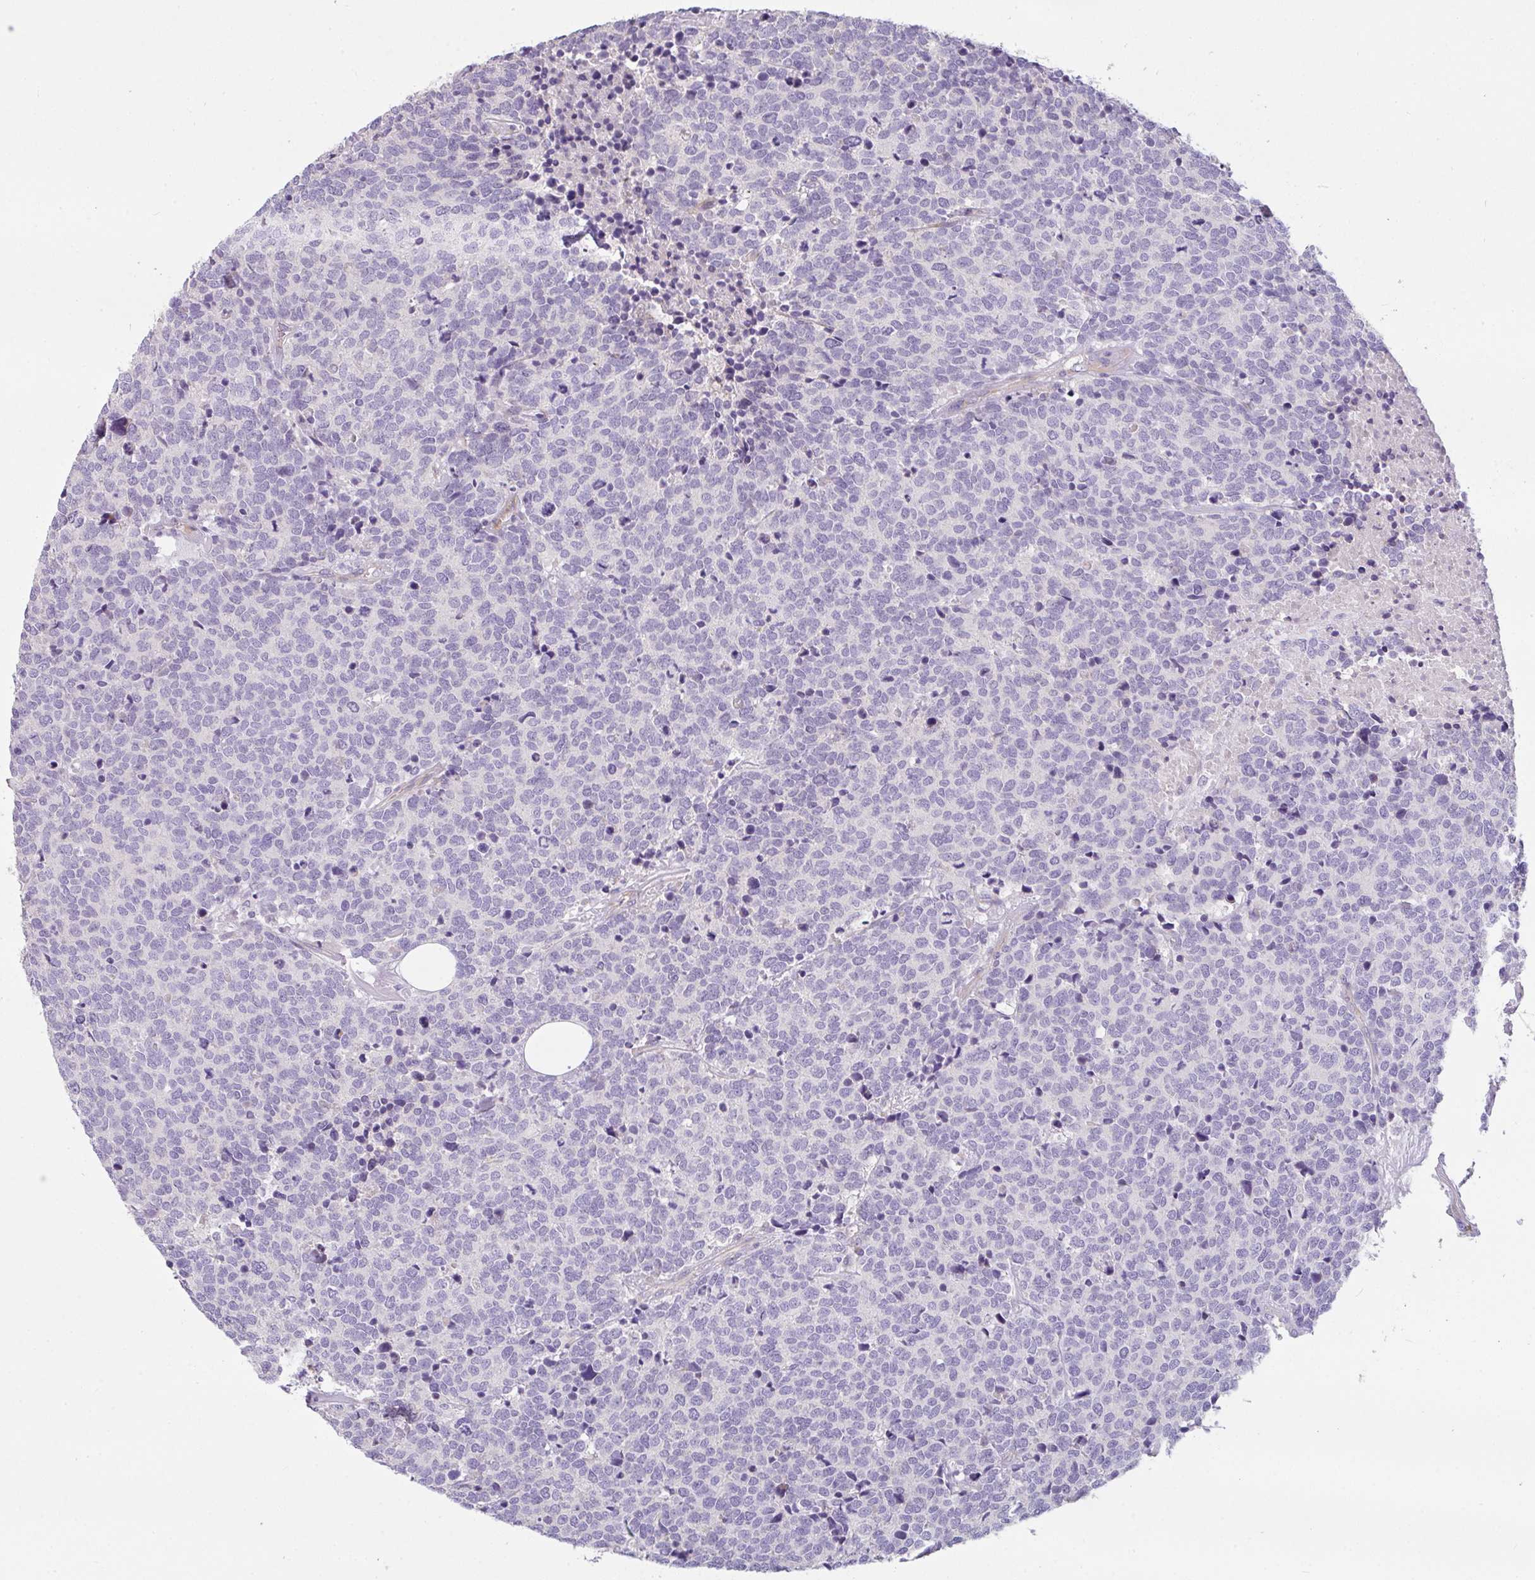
{"staining": {"intensity": "negative", "quantity": "none", "location": "none"}, "tissue": "carcinoid", "cell_type": "Tumor cells", "image_type": "cancer", "snomed": [{"axis": "morphology", "description": "Carcinoid, malignant, NOS"}, {"axis": "topography", "description": "Skin"}], "caption": "Immunohistochemical staining of carcinoid displays no significant staining in tumor cells.", "gene": "FILIP1", "patient": {"sex": "female", "age": 79}}